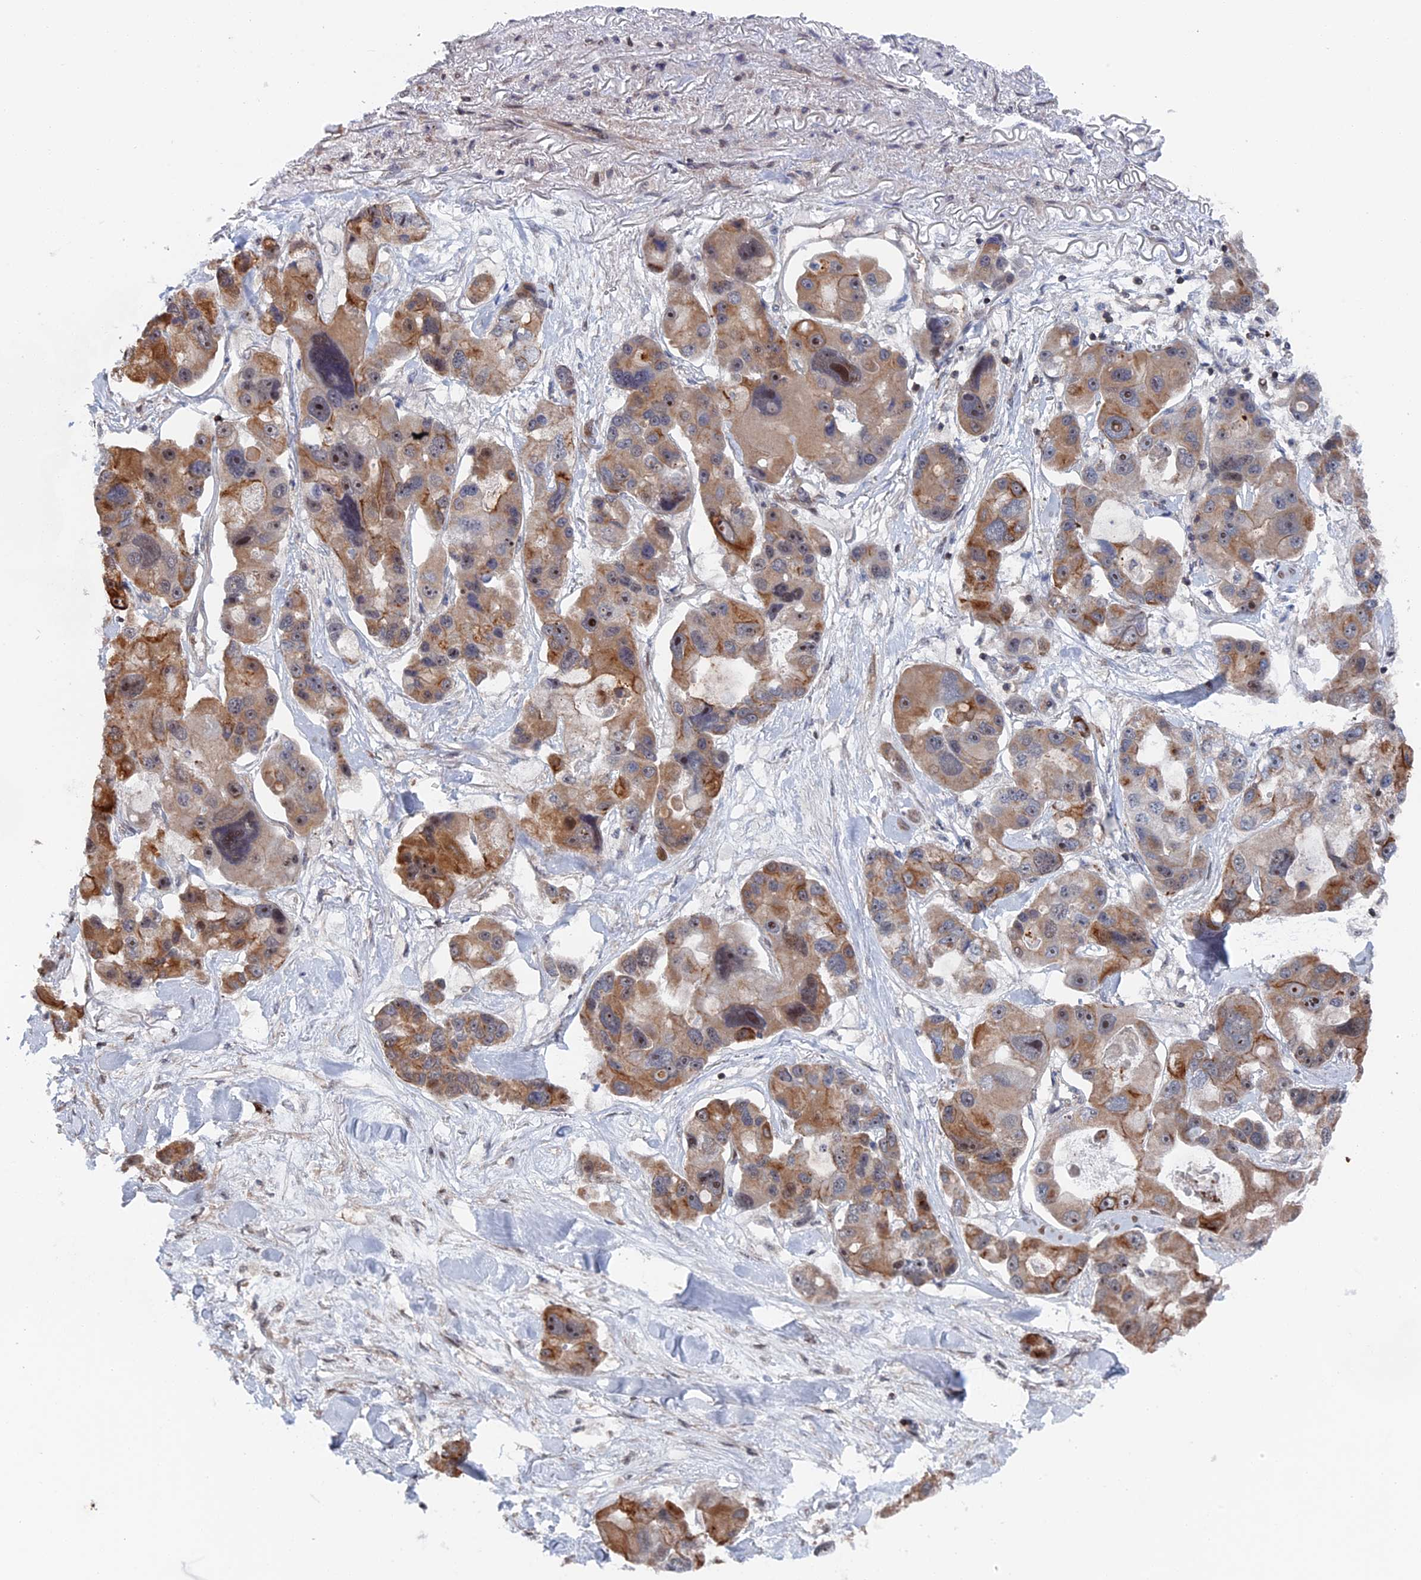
{"staining": {"intensity": "moderate", "quantity": "25%-75%", "location": "cytoplasmic/membranous,nuclear"}, "tissue": "lung cancer", "cell_type": "Tumor cells", "image_type": "cancer", "snomed": [{"axis": "morphology", "description": "Adenocarcinoma, NOS"}, {"axis": "topography", "description": "Lung"}], "caption": "Protein expression analysis of lung cancer exhibits moderate cytoplasmic/membranous and nuclear positivity in about 25%-75% of tumor cells. The staining was performed using DAB (3,3'-diaminobenzidine), with brown indicating positive protein expression. Nuclei are stained blue with hematoxylin.", "gene": "IL7", "patient": {"sex": "female", "age": 54}}